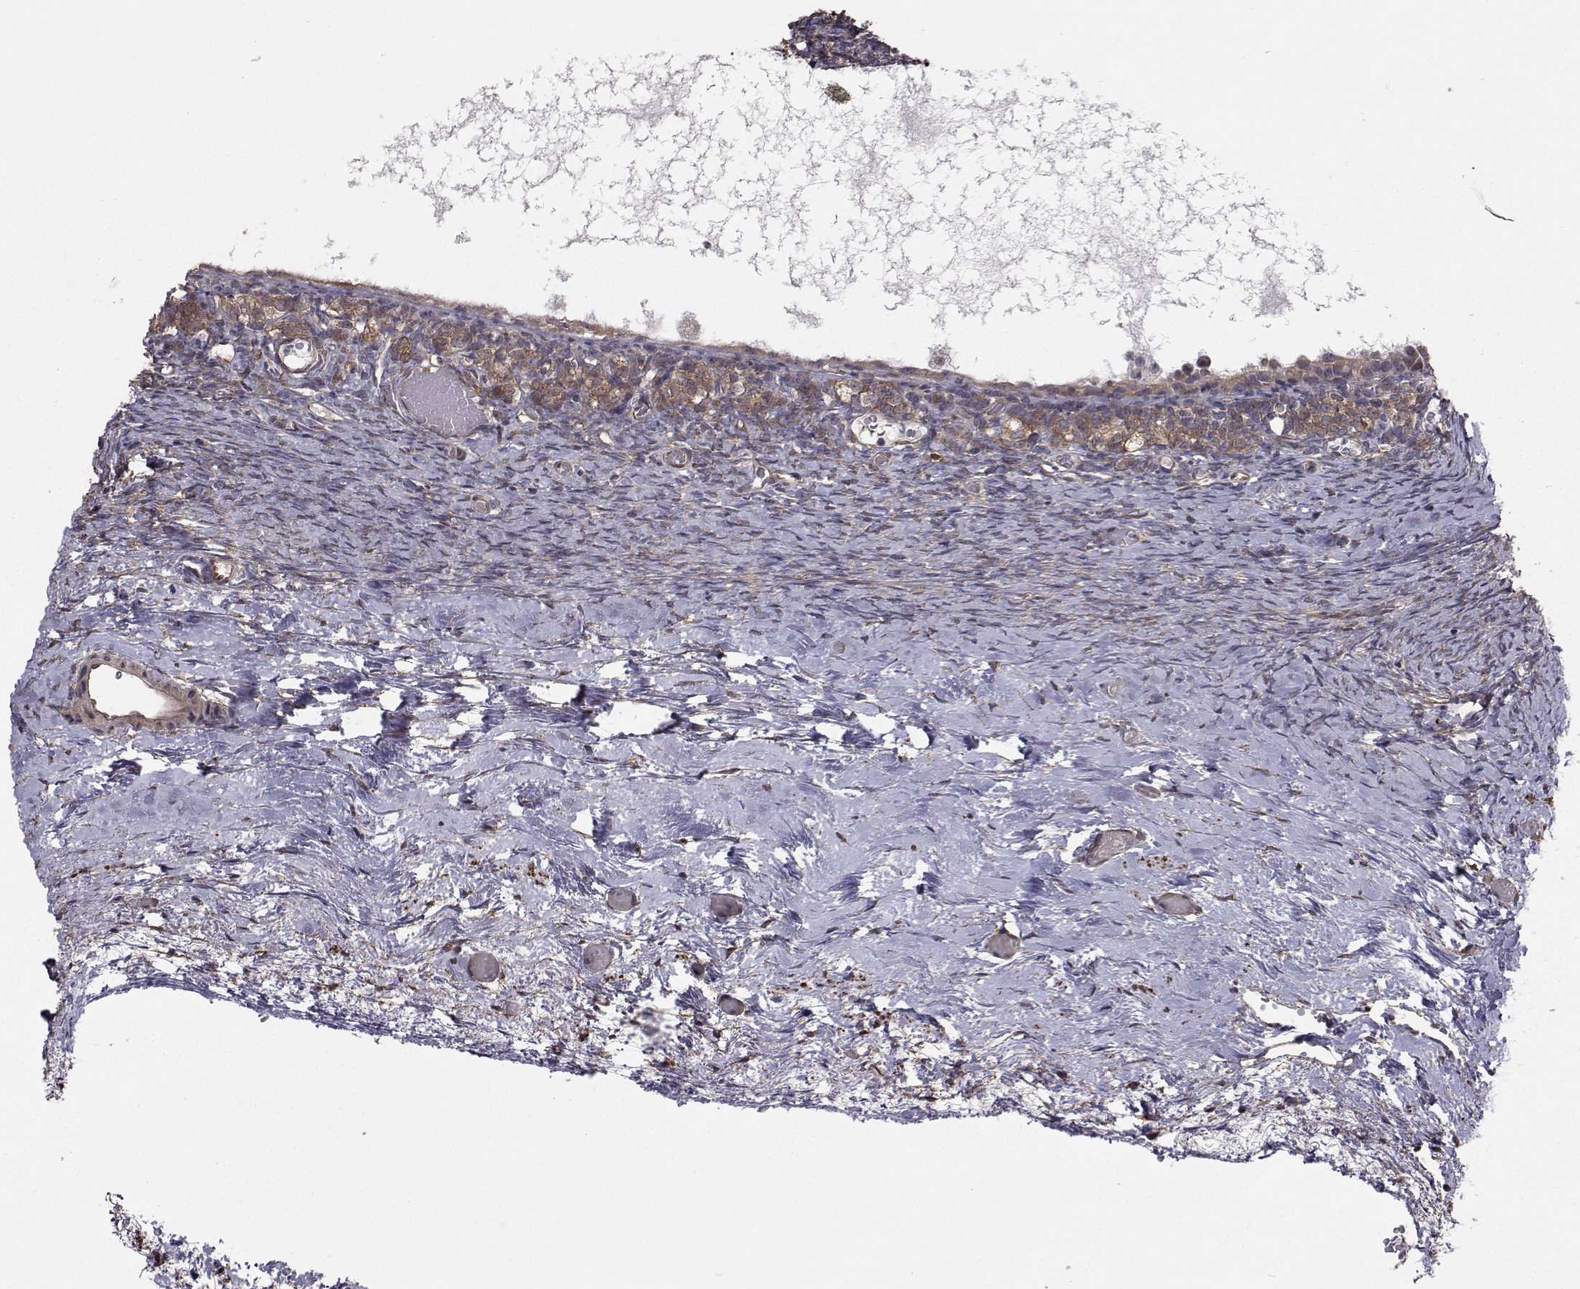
{"staining": {"intensity": "weak", "quantity": ">75%", "location": "cytoplasmic/membranous"}, "tissue": "ovary", "cell_type": "Ovarian stroma cells", "image_type": "normal", "snomed": [{"axis": "morphology", "description": "Normal tissue, NOS"}, {"axis": "topography", "description": "Ovary"}], "caption": "Brown immunohistochemical staining in unremarkable ovary displays weak cytoplasmic/membranous positivity in about >75% of ovarian stroma cells. (DAB (3,3'-diaminobenzidine) = brown stain, brightfield microscopy at high magnification).", "gene": "TRIP10", "patient": {"sex": "female", "age": 39}}